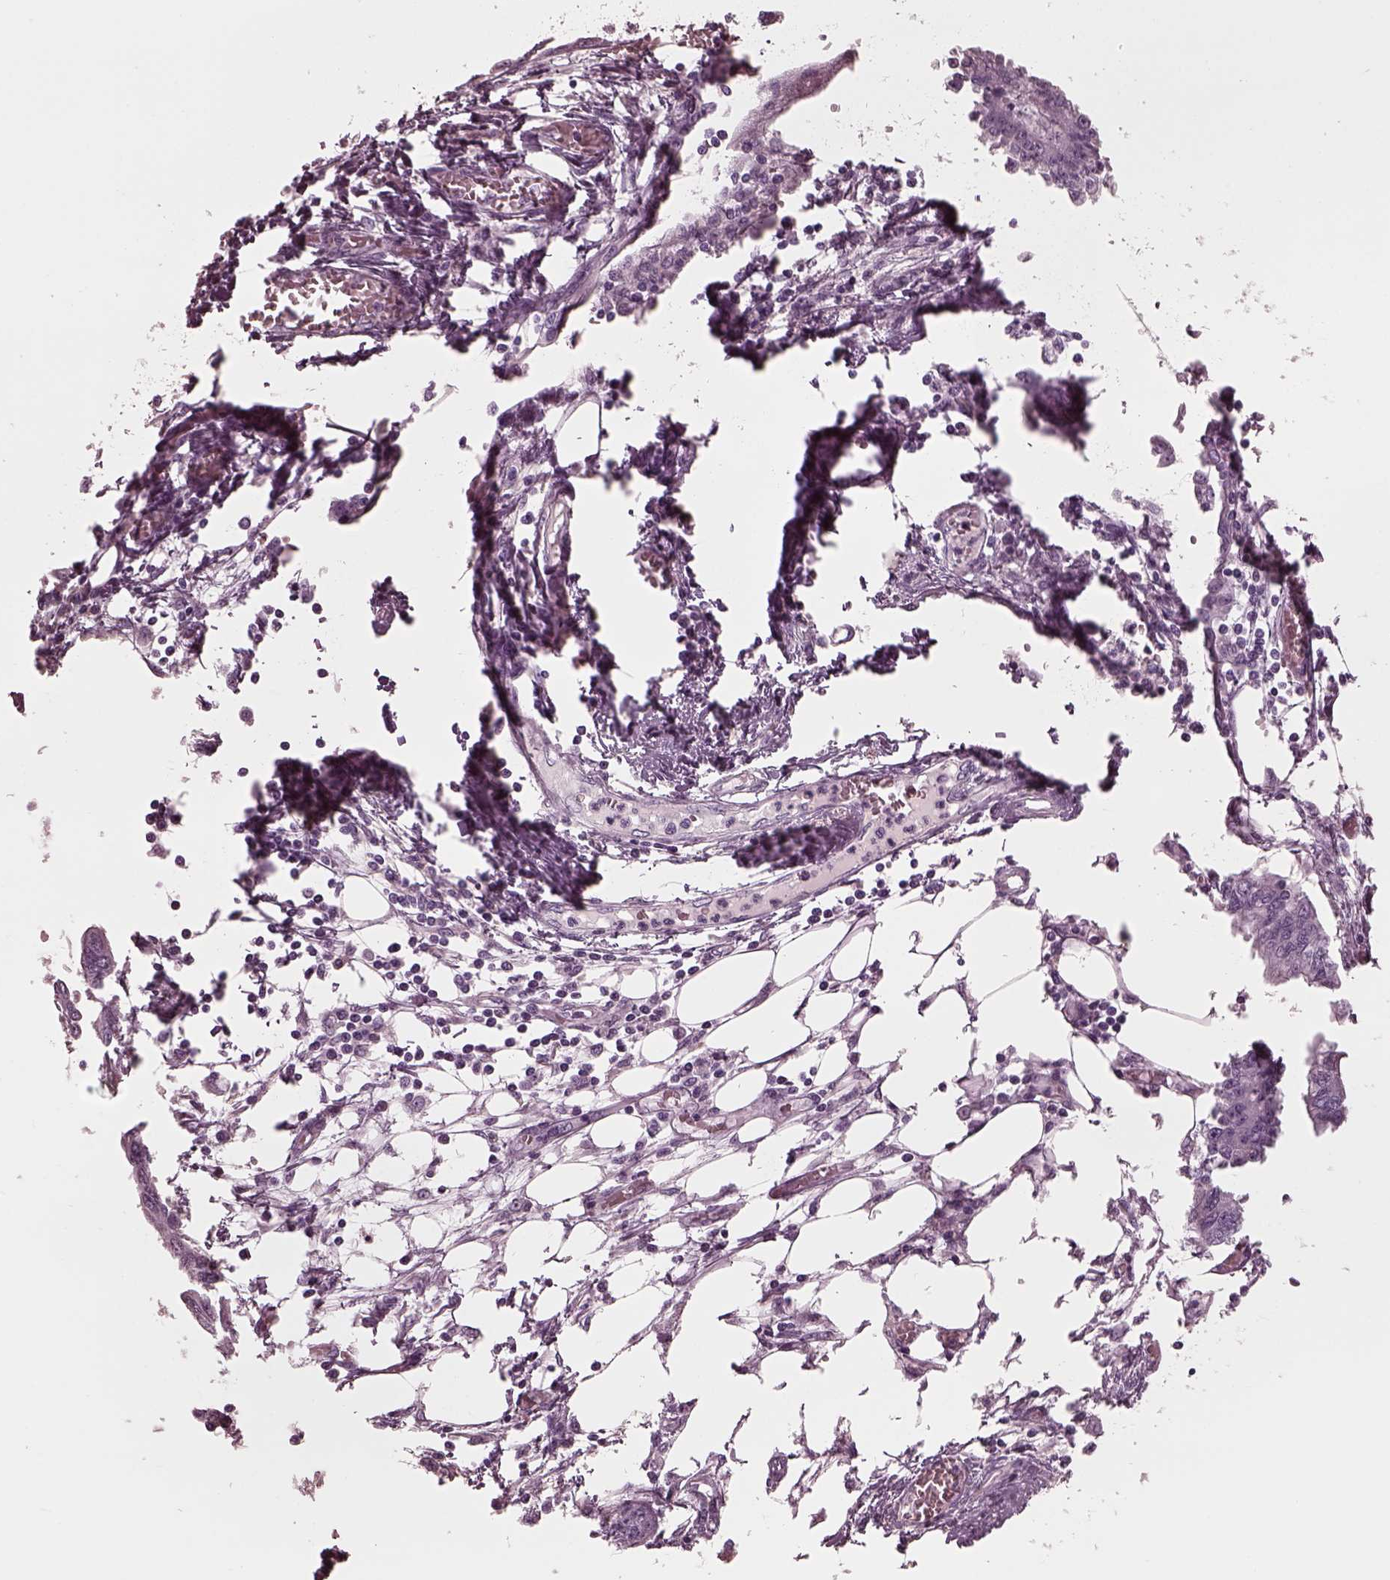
{"staining": {"intensity": "negative", "quantity": "none", "location": "none"}, "tissue": "endometrial cancer", "cell_type": "Tumor cells", "image_type": "cancer", "snomed": [{"axis": "morphology", "description": "Adenocarcinoma, NOS"}, {"axis": "morphology", "description": "Adenocarcinoma, metastatic, NOS"}, {"axis": "topography", "description": "Adipose tissue"}, {"axis": "topography", "description": "Endometrium"}], "caption": "This image is of adenocarcinoma (endometrial) stained with immunohistochemistry (IHC) to label a protein in brown with the nuclei are counter-stained blue. There is no expression in tumor cells.", "gene": "CGA", "patient": {"sex": "female", "age": 67}}